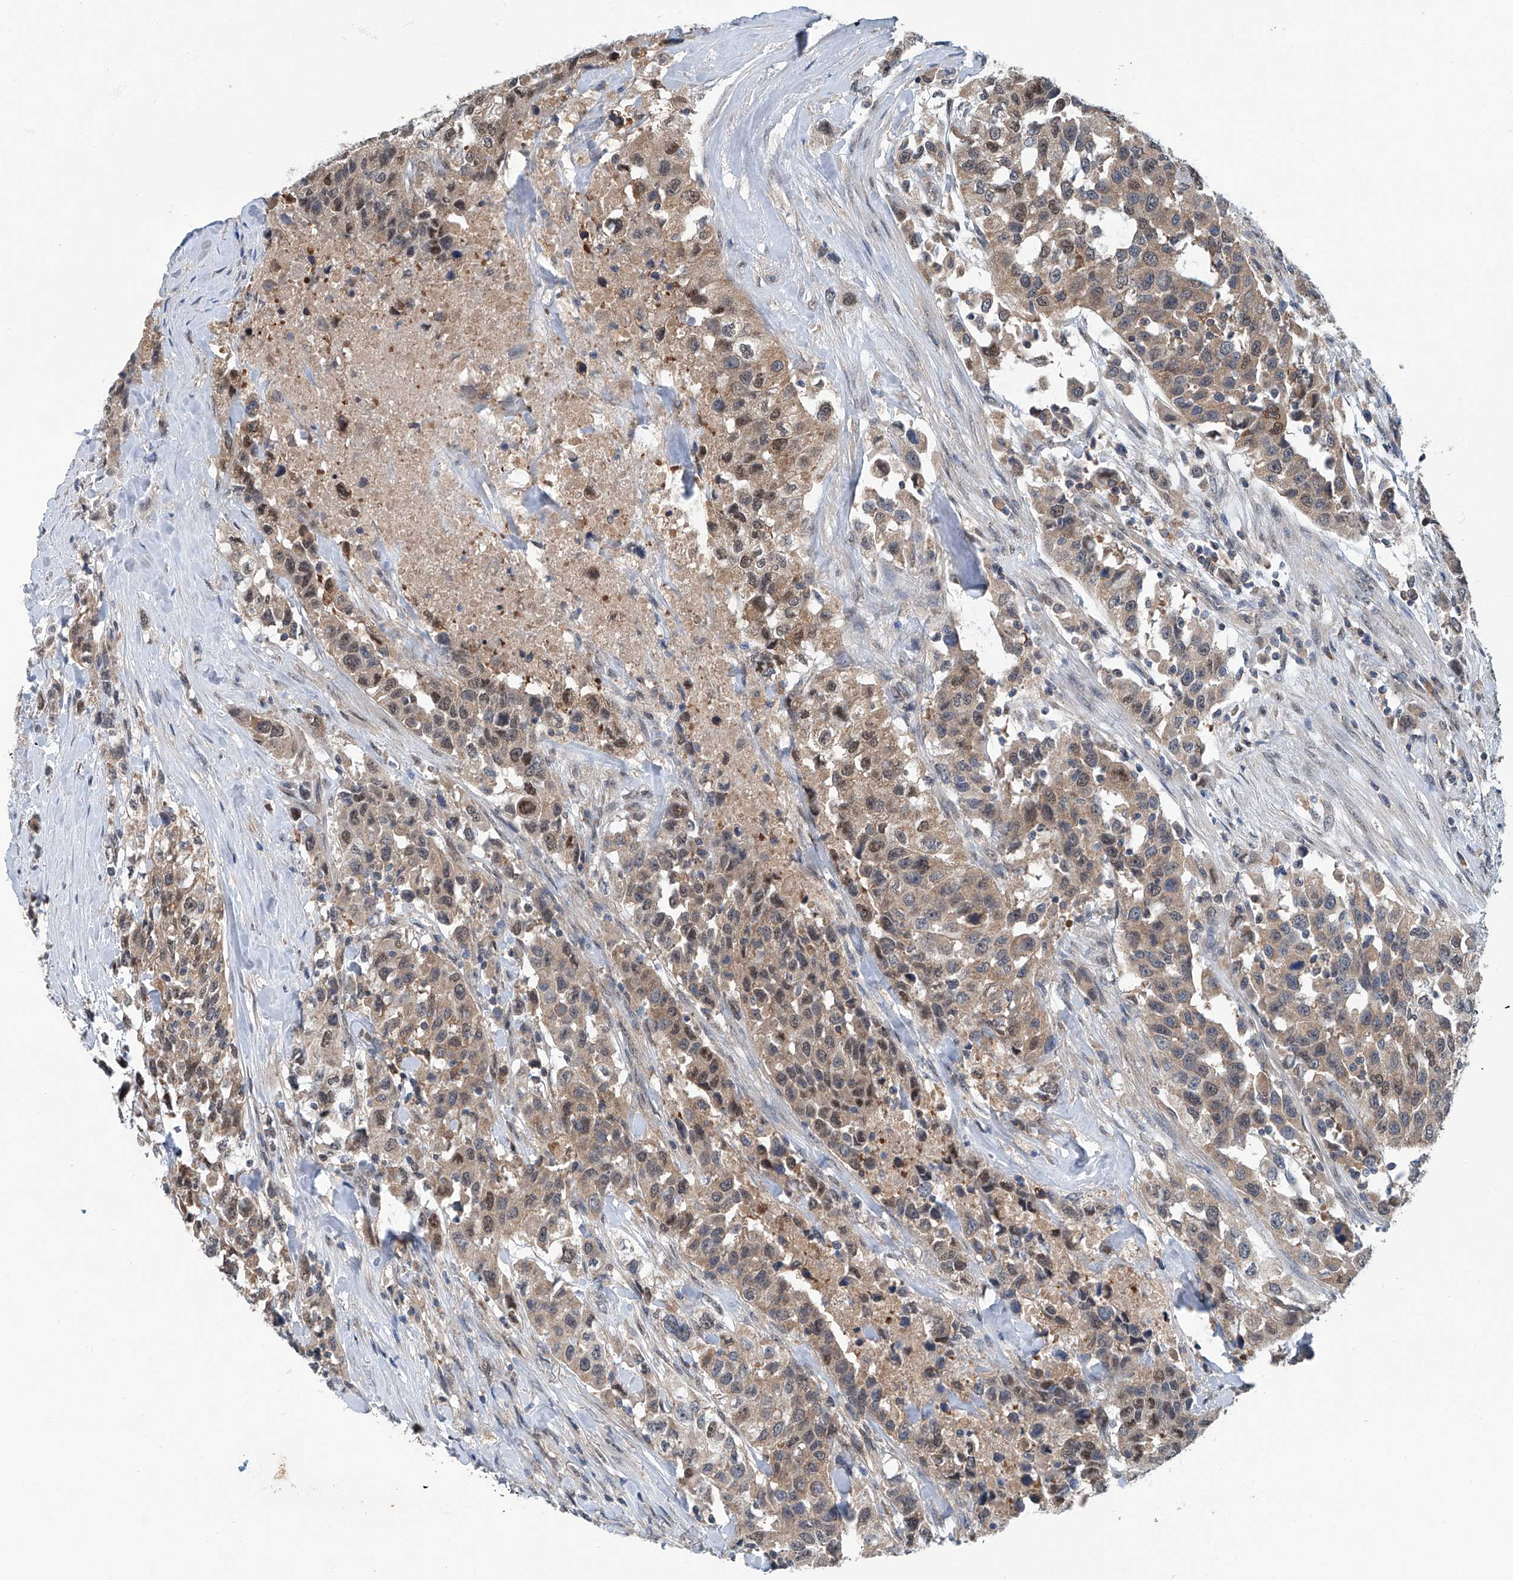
{"staining": {"intensity": "weak", "quantity": ">75%", "location": "cytoplasmic/membranous"}, "tissue": "urothelial cancer", "cell_type": "Tumor cells", "image_type": "cancer", "snomed": [{"axis": "morphology", "description": "Urothelial carcinoma, High grade"}, {"axis": "topography", "description": "Urinary bladder"}], "caption": "DAB immunohistochemical staining of human high-grade urothelial carcinoma reveals weak cytoplasmic/membranous protein staining in approximately >75% of tumor cells.", "gene": "CLK1", "patient": {"sex": "female", "age": 80}}